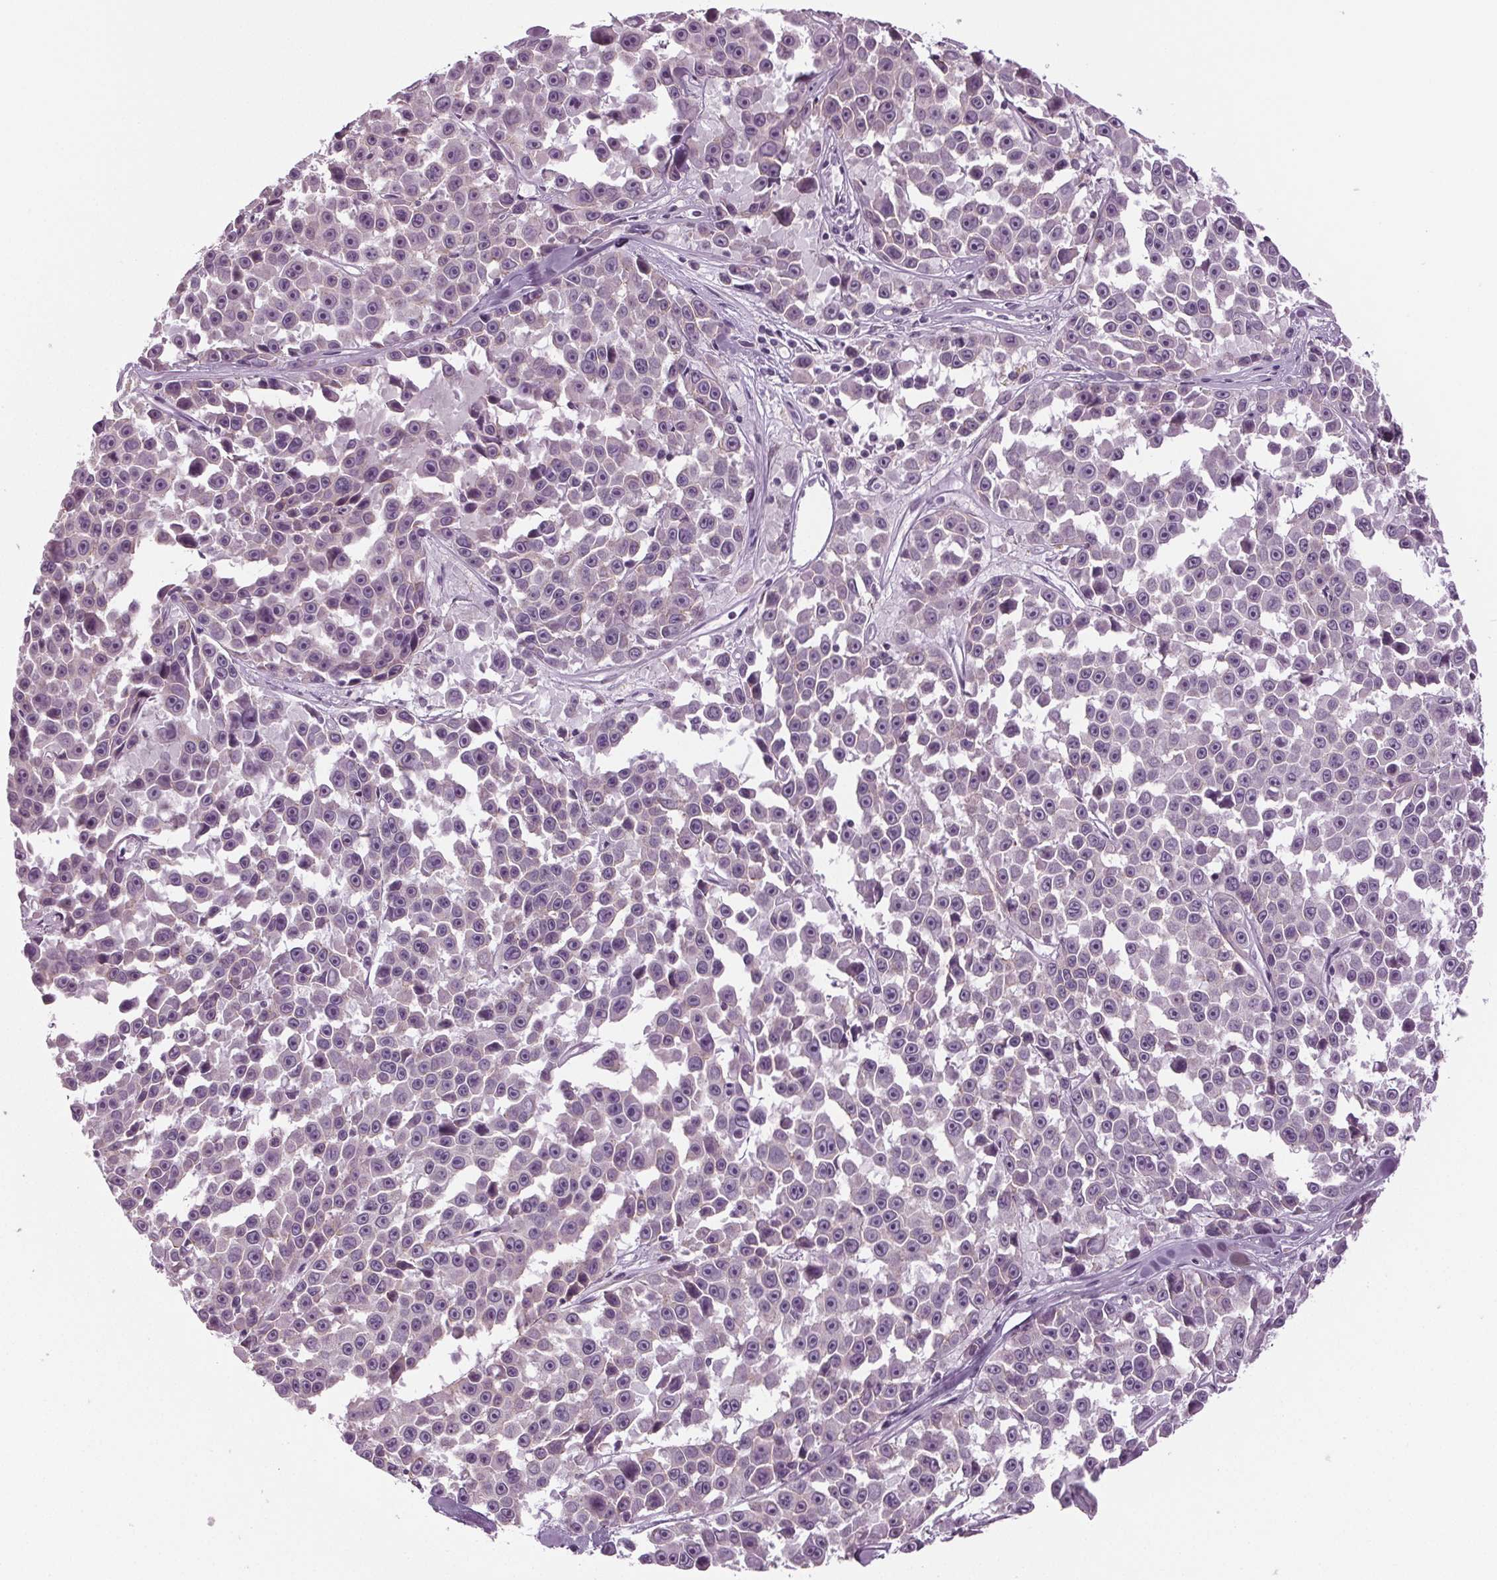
{"staining": {"intensity": "negative", "quantity": "none", "location": "none"}, "tissue": "melanoma", "cell_type": "Tumor cells", "image_type": "cancer", "snomed": [{"axis": "morphology", "description": "Malignant melanoma, NOS"}, {"axis": "topography", "description": "Skin"}], "caption": "IHC histopathology image of malignant melanoma stained for a protein (brown), which displays no positivity in tumor cells.", "gene": "BHLHE22", "patient": {"sex": "female", "age": 66}}